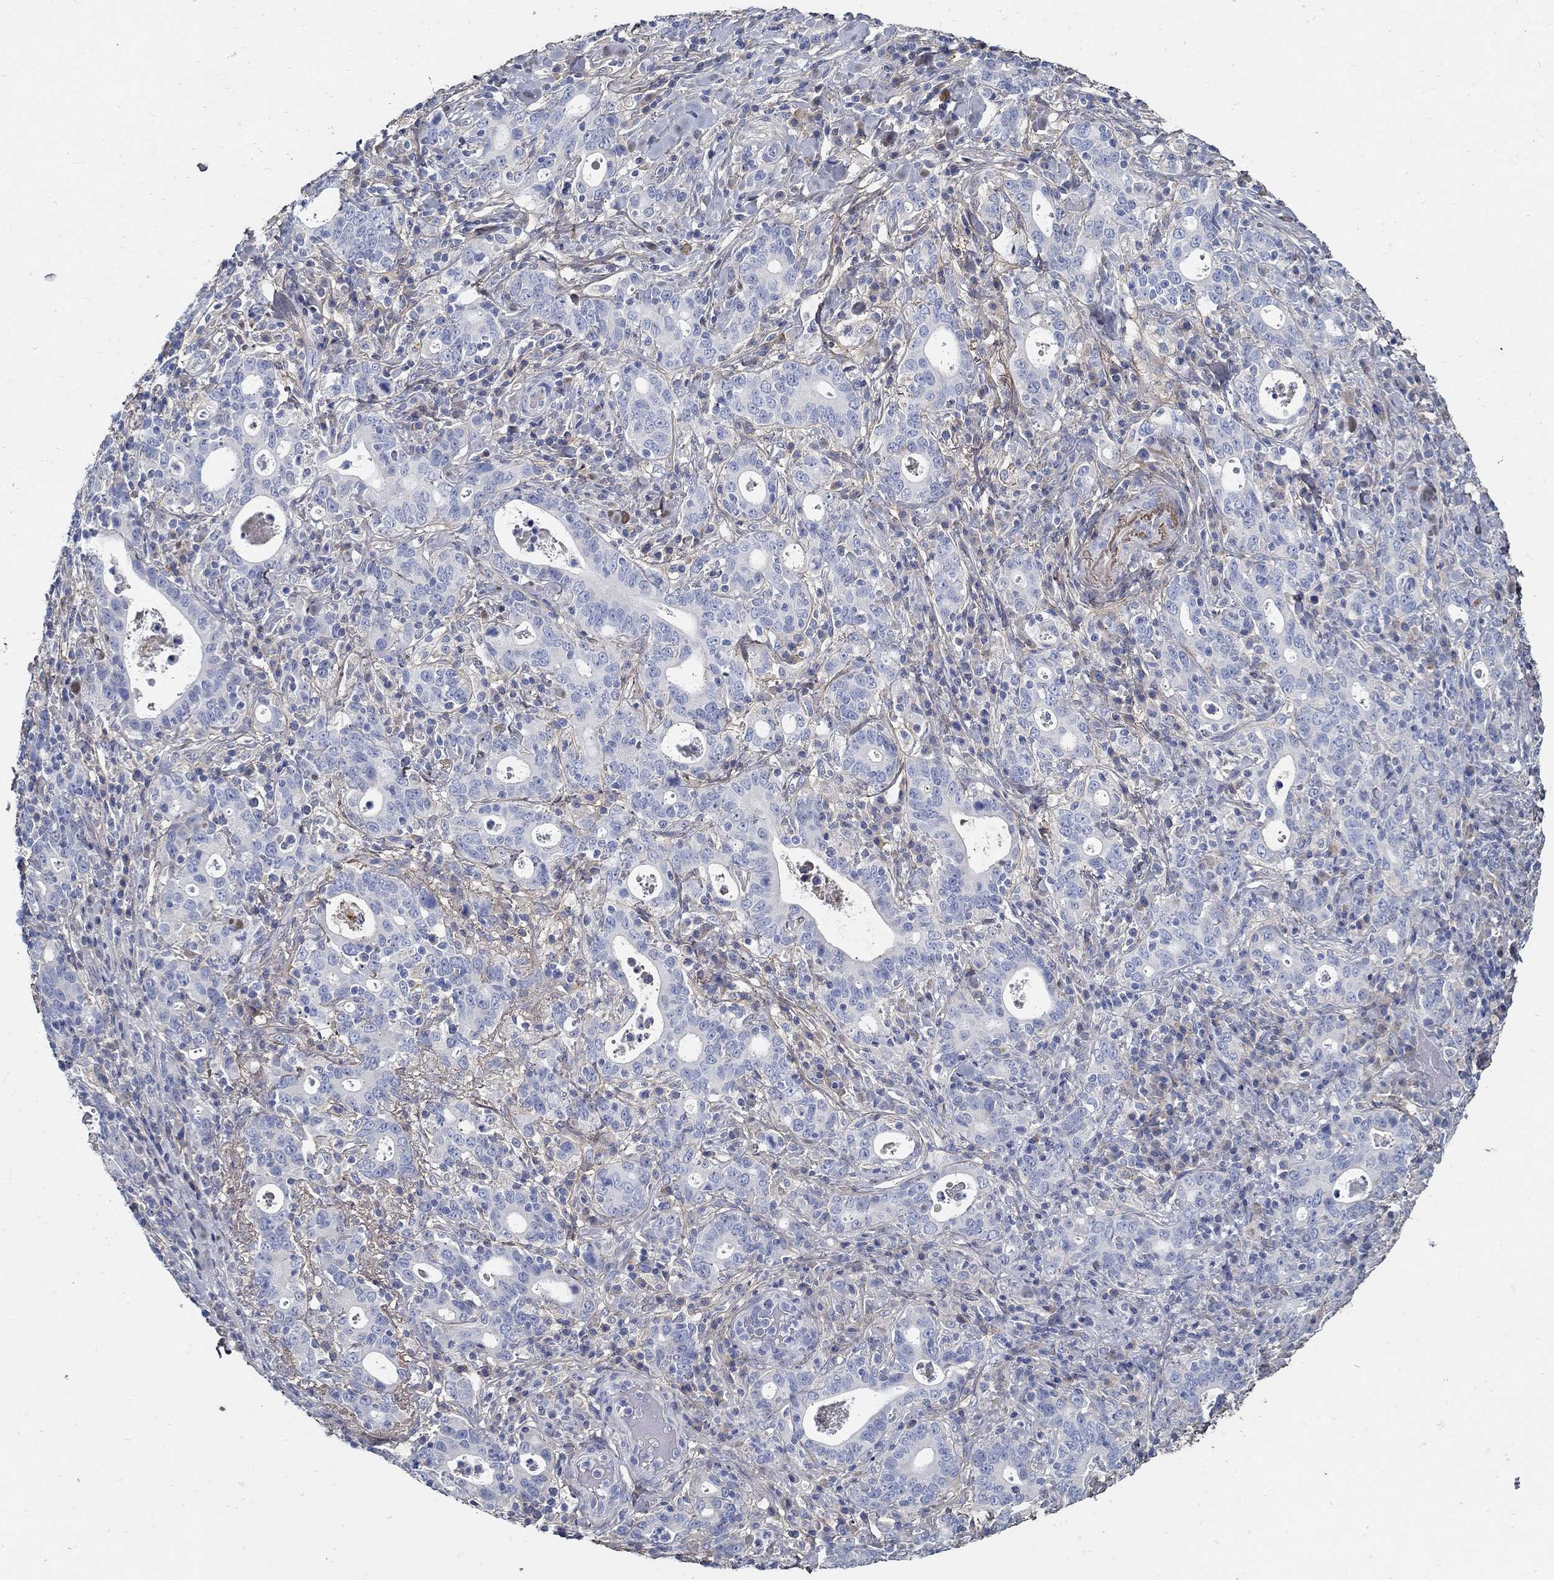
{"staining": {"intensity": "negative", "quantity": "none", "location": "none"}, "tissue": "stomach cancer", "cell_type": "Tumor cells", "image_type": "cancer", "snomed": [{"axis": "morphology", "description": "Adenocarcinoma, NOS"}, {"axis": "topography", "description": "Stomach"}], "caption": "Tumor cells are negative for brown protein staining in stomach cancer. (DAB immunohistochemistry, high magnification).", "gene": "TGFBI", "patient": {"sex": "male", "age": 79}}